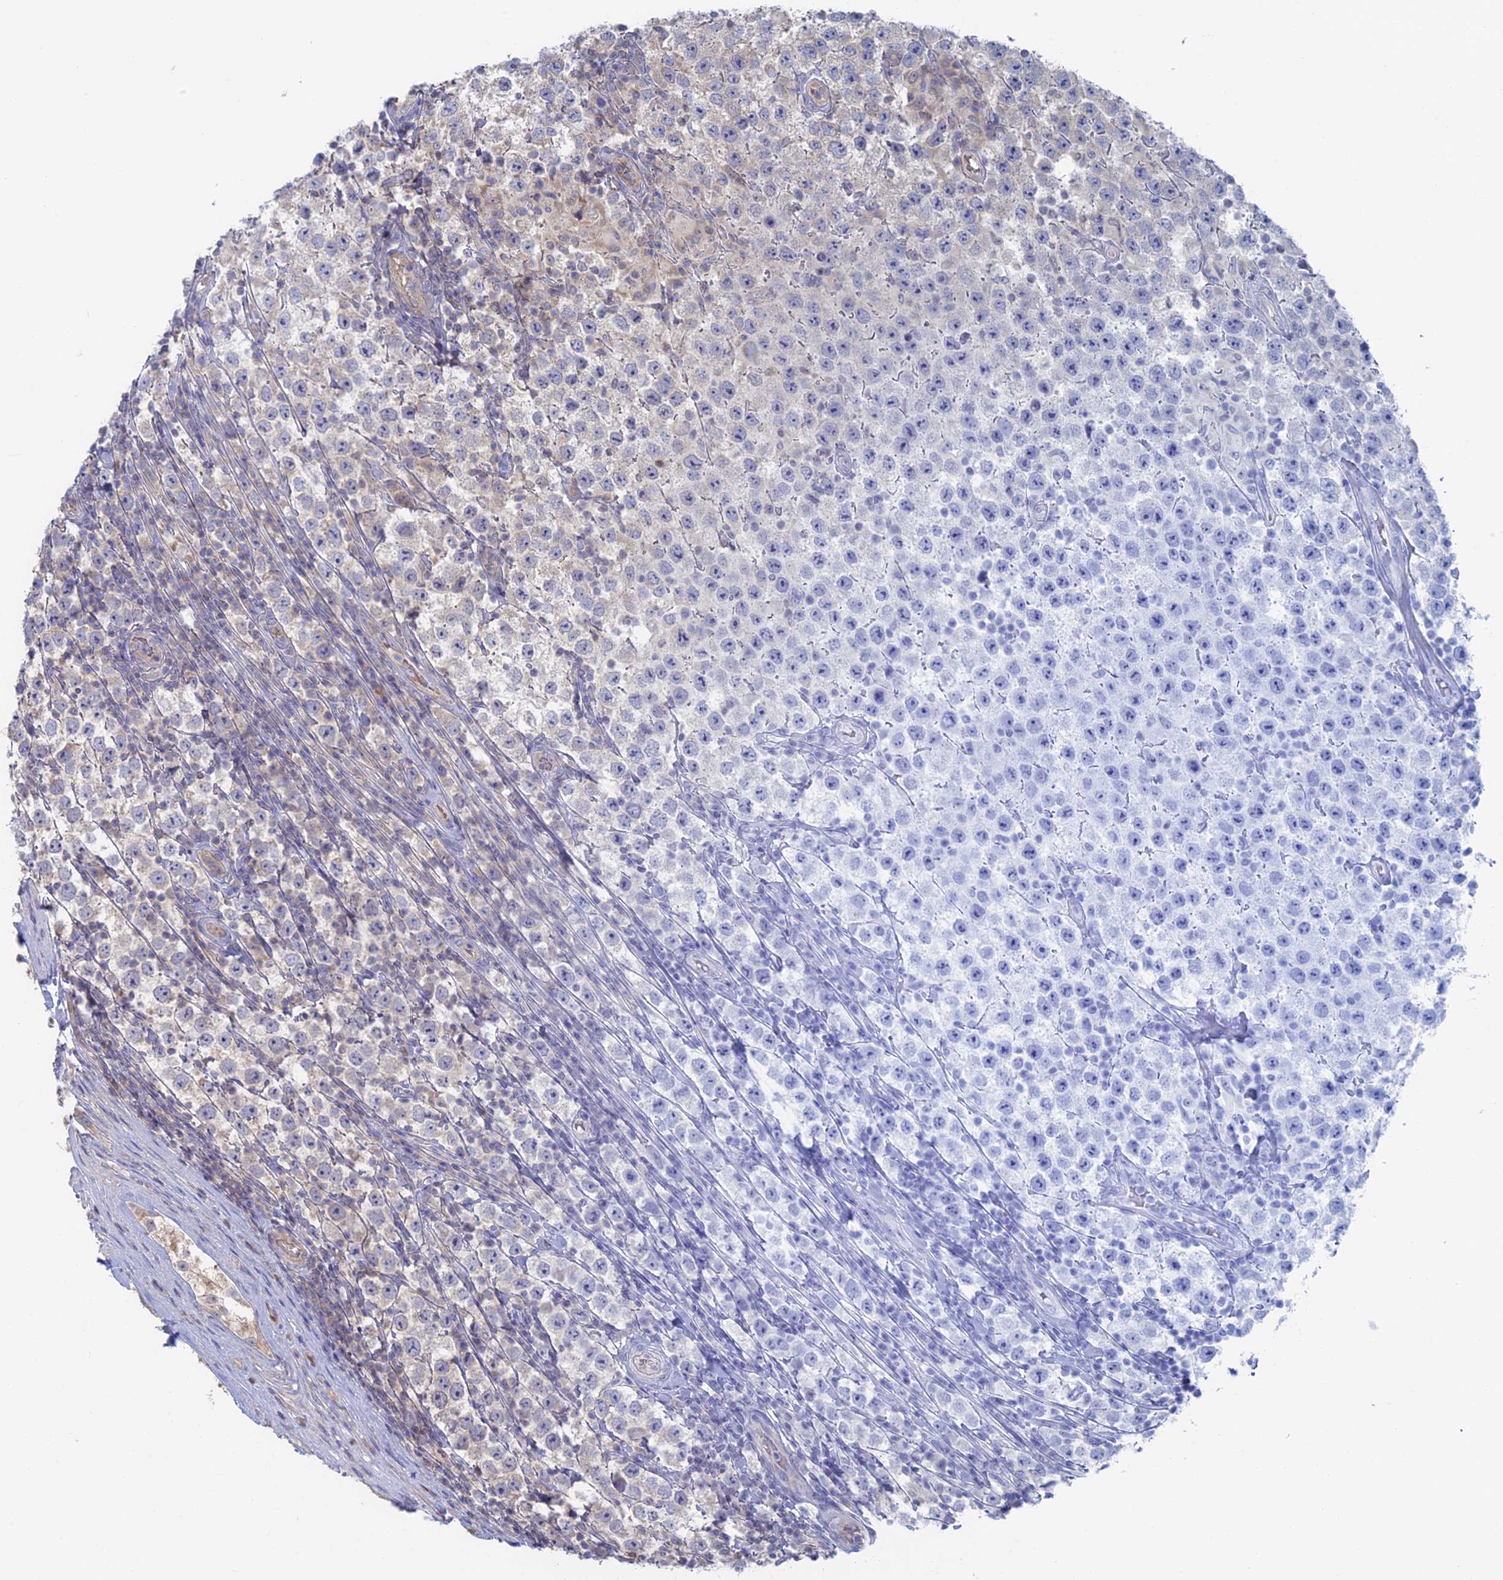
{"staining": {"intensity": "negative", "quantity": "none", "location": "none"}, "tissue": "testis cancer", "cell_type": "Tumor cells", "image_type": "cancer", "snomed": [{"axis": "morphology", "description": "Normal tissue, NOS"}, {"axis": "morphology", "description": "Urothelial carcinoma, High grade"}, {"axis": "morphology", "description": "Seminoma, NOS"}, {"axis": "morphology", "description": "Carcinoma, Embryonal, NOS"}, {"axis": "topography", "description": "Urinary bladder"}, {"axis": "topography", "description": "Testis"}], "caption": "Immunohistochemistry (IHC) of testis cancer reveals no staining in tumor cells.", "gene": "TBC1D30", "patient": {"sex": "male", "age": 41}}